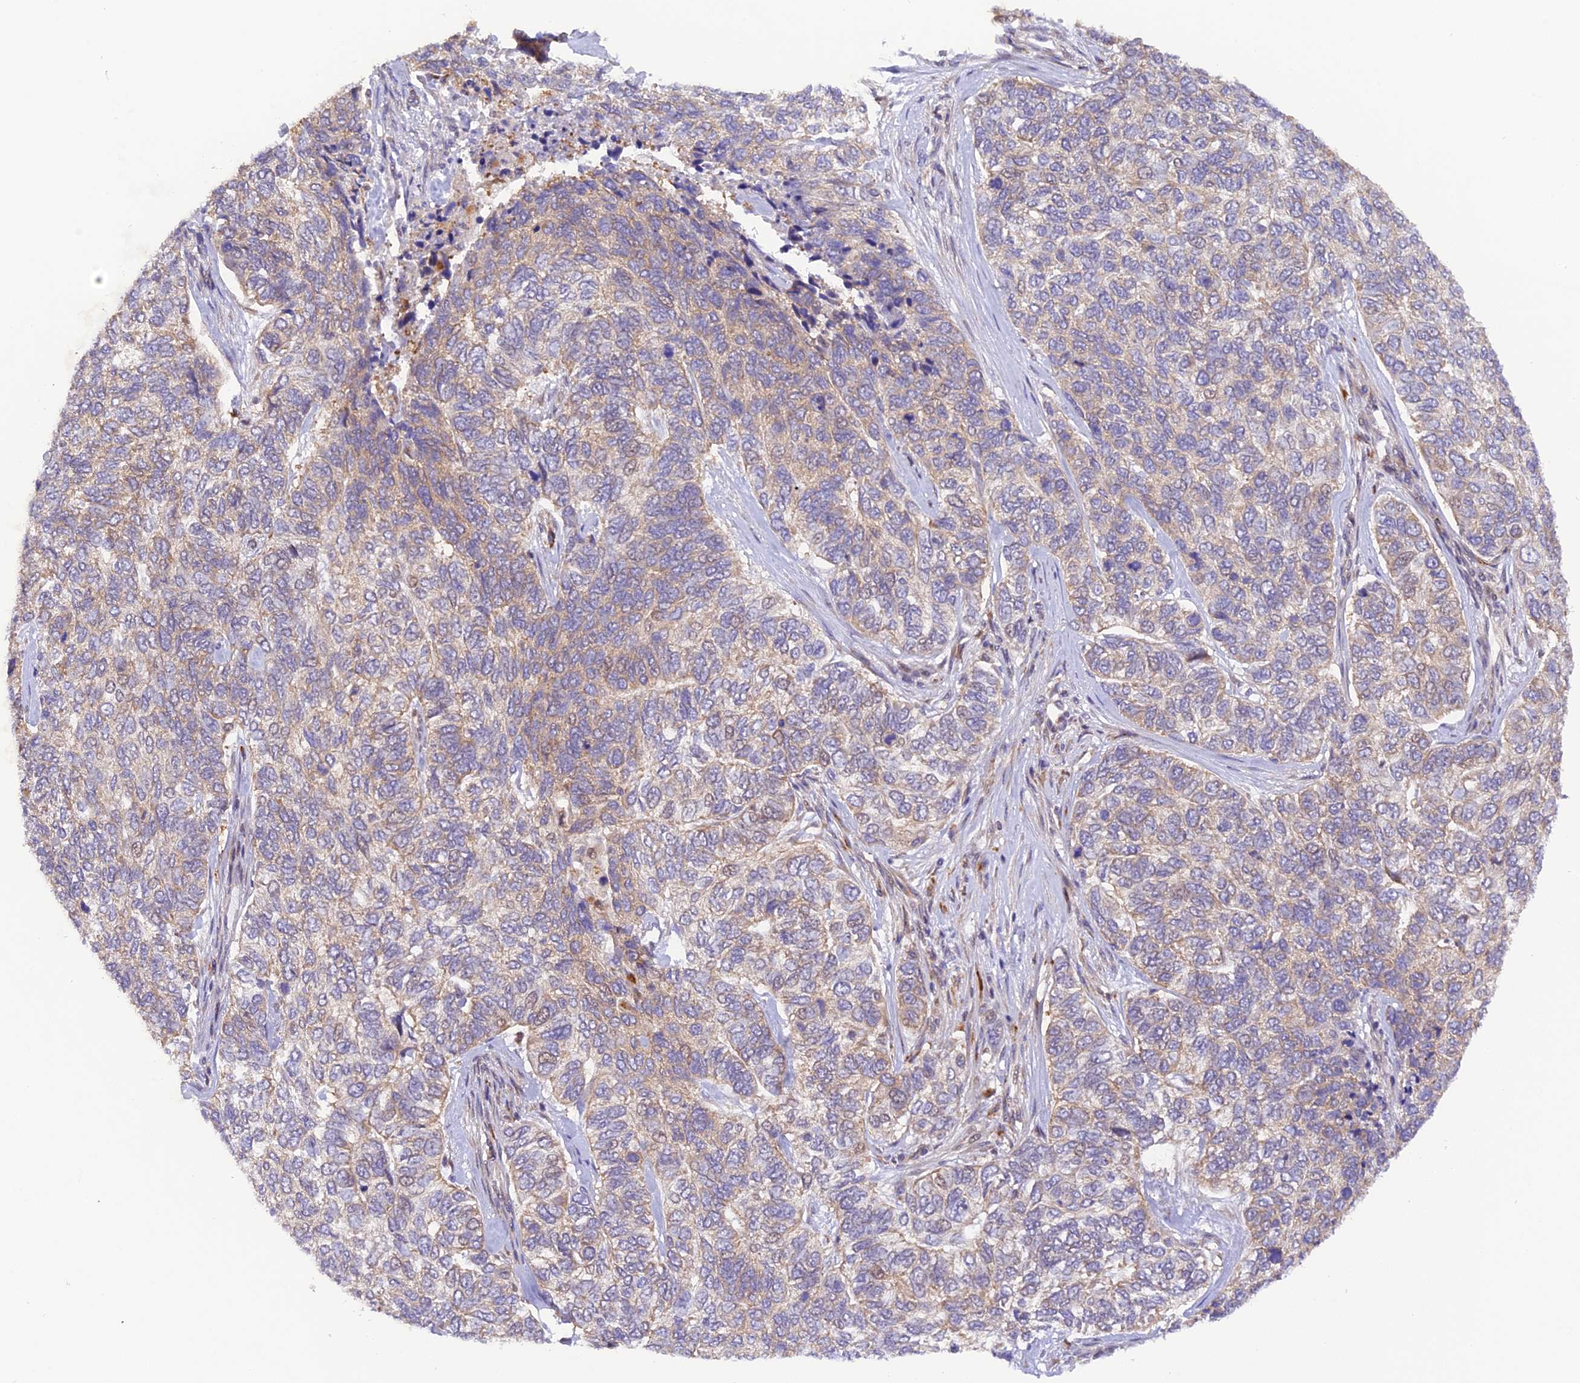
{"staining": {"intensity": "weak", "quantity": "<25%", "location": "cytoplasmic/membranous"}, "tissue": "skin cancer", "cell_type": "Tumor cells", "image_type": "cancer", "snomed": [{"axis": "morphology", "description": "Basal cell carcinoma"}, {"axis": "topography", "description": "Skin"}], "caption": "Immunohistochemistry (IHC) of skin basal cell carcinoma displays no positivity in tumor cells. (Brightfield microscopy of DAB IHC at high magnification).", "gene": "SAMD4A", "patient": {"sex": "female", "age": 65}}